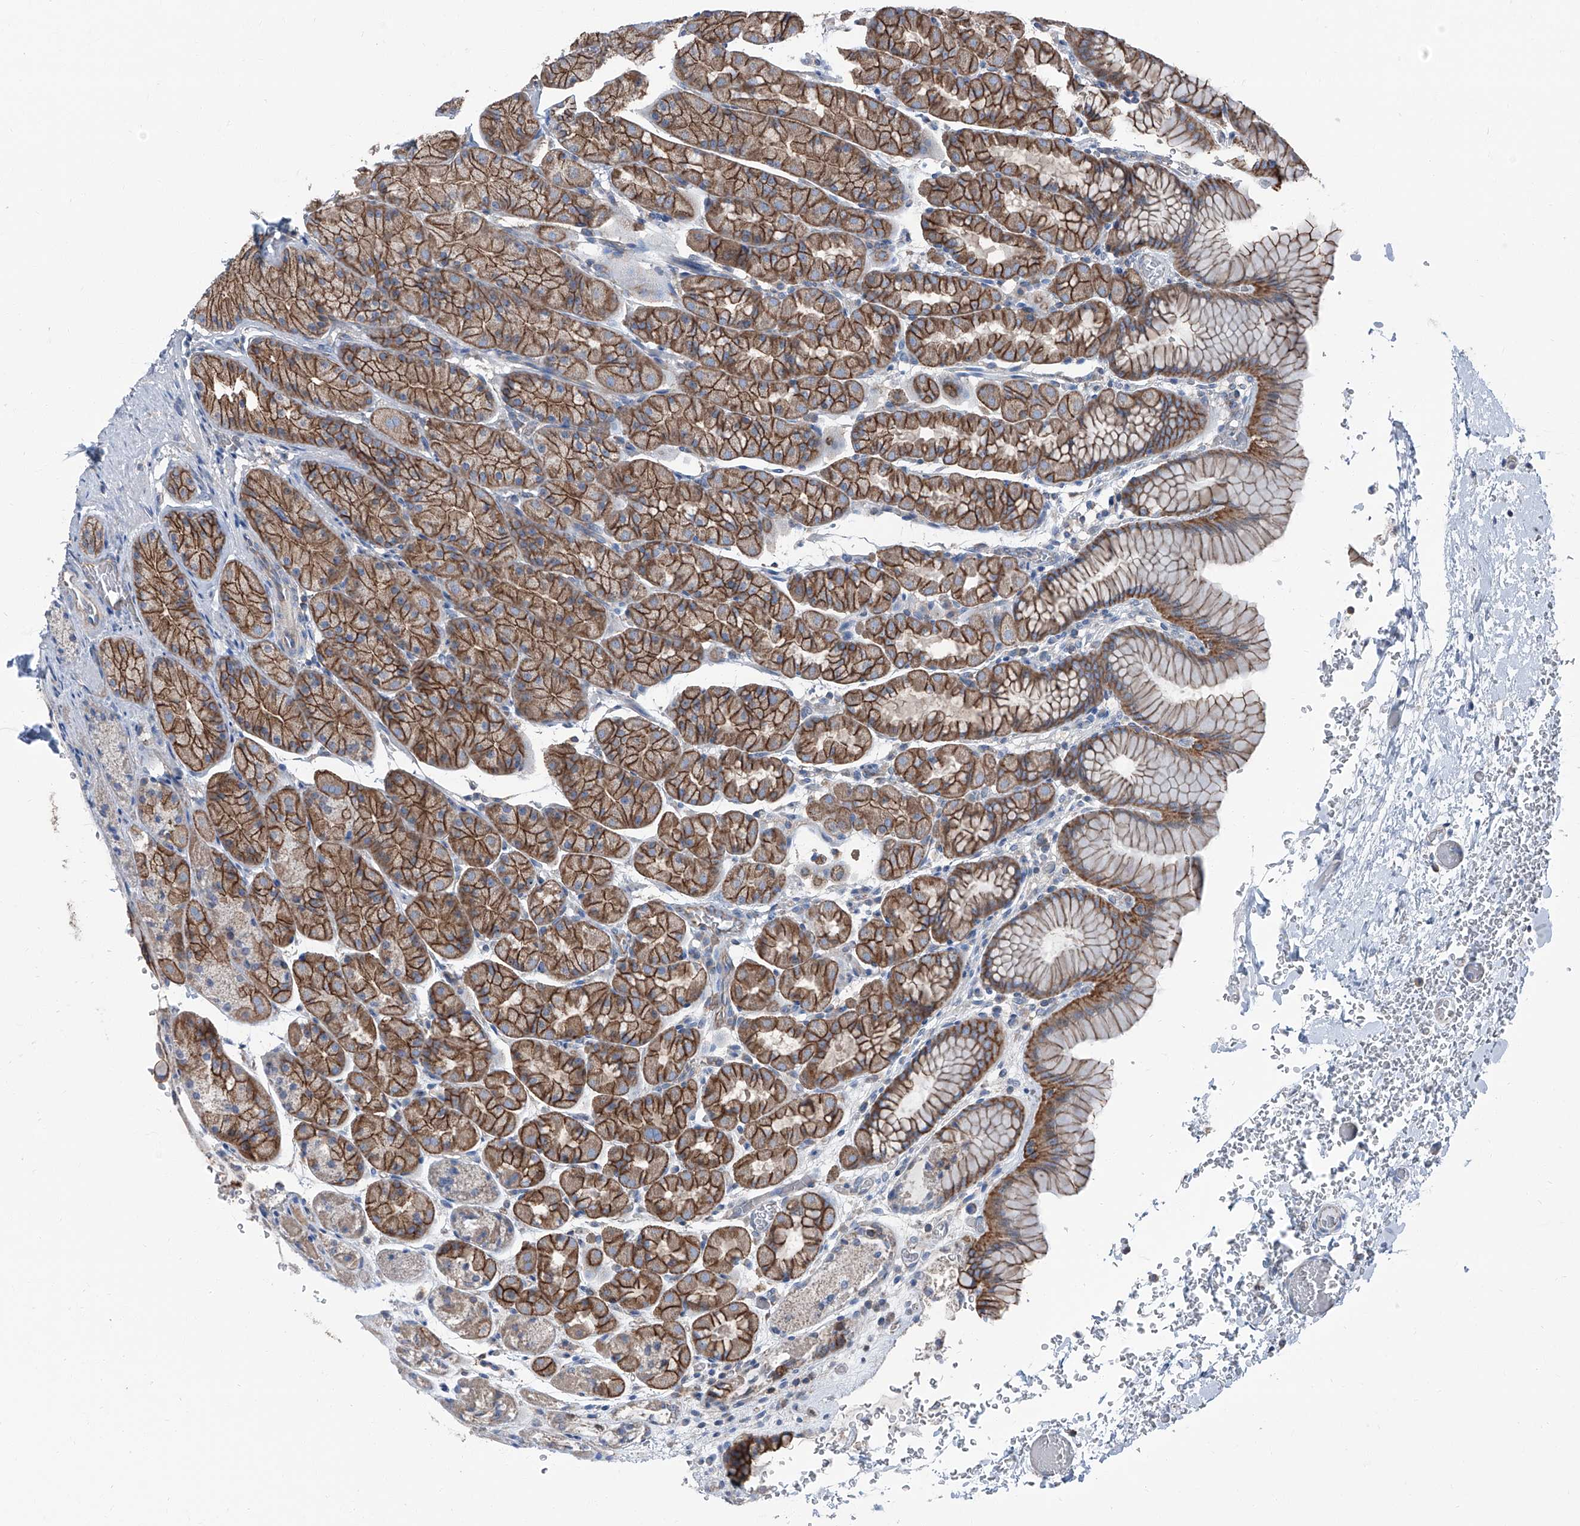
{"staining": {"intensity": "moderate", "quantity": ">75%", "location": "cytoplasmic/membranous"}, "tissue": "stomach", "cell_type": "Glandular cells", "image_type": "normal", "snomed": [{"axis": "morphology", "description": "Normal tissue, NOS"}, {"axis": "topography", "description": "Stomach"}], "caption": "Glandular cells show medium levels of moderate cytoplasmic/membranous expression in about >75% of cells in benign stomach.", "gene": "GPR142", "patient": {"sex": "male", "age": 42}}